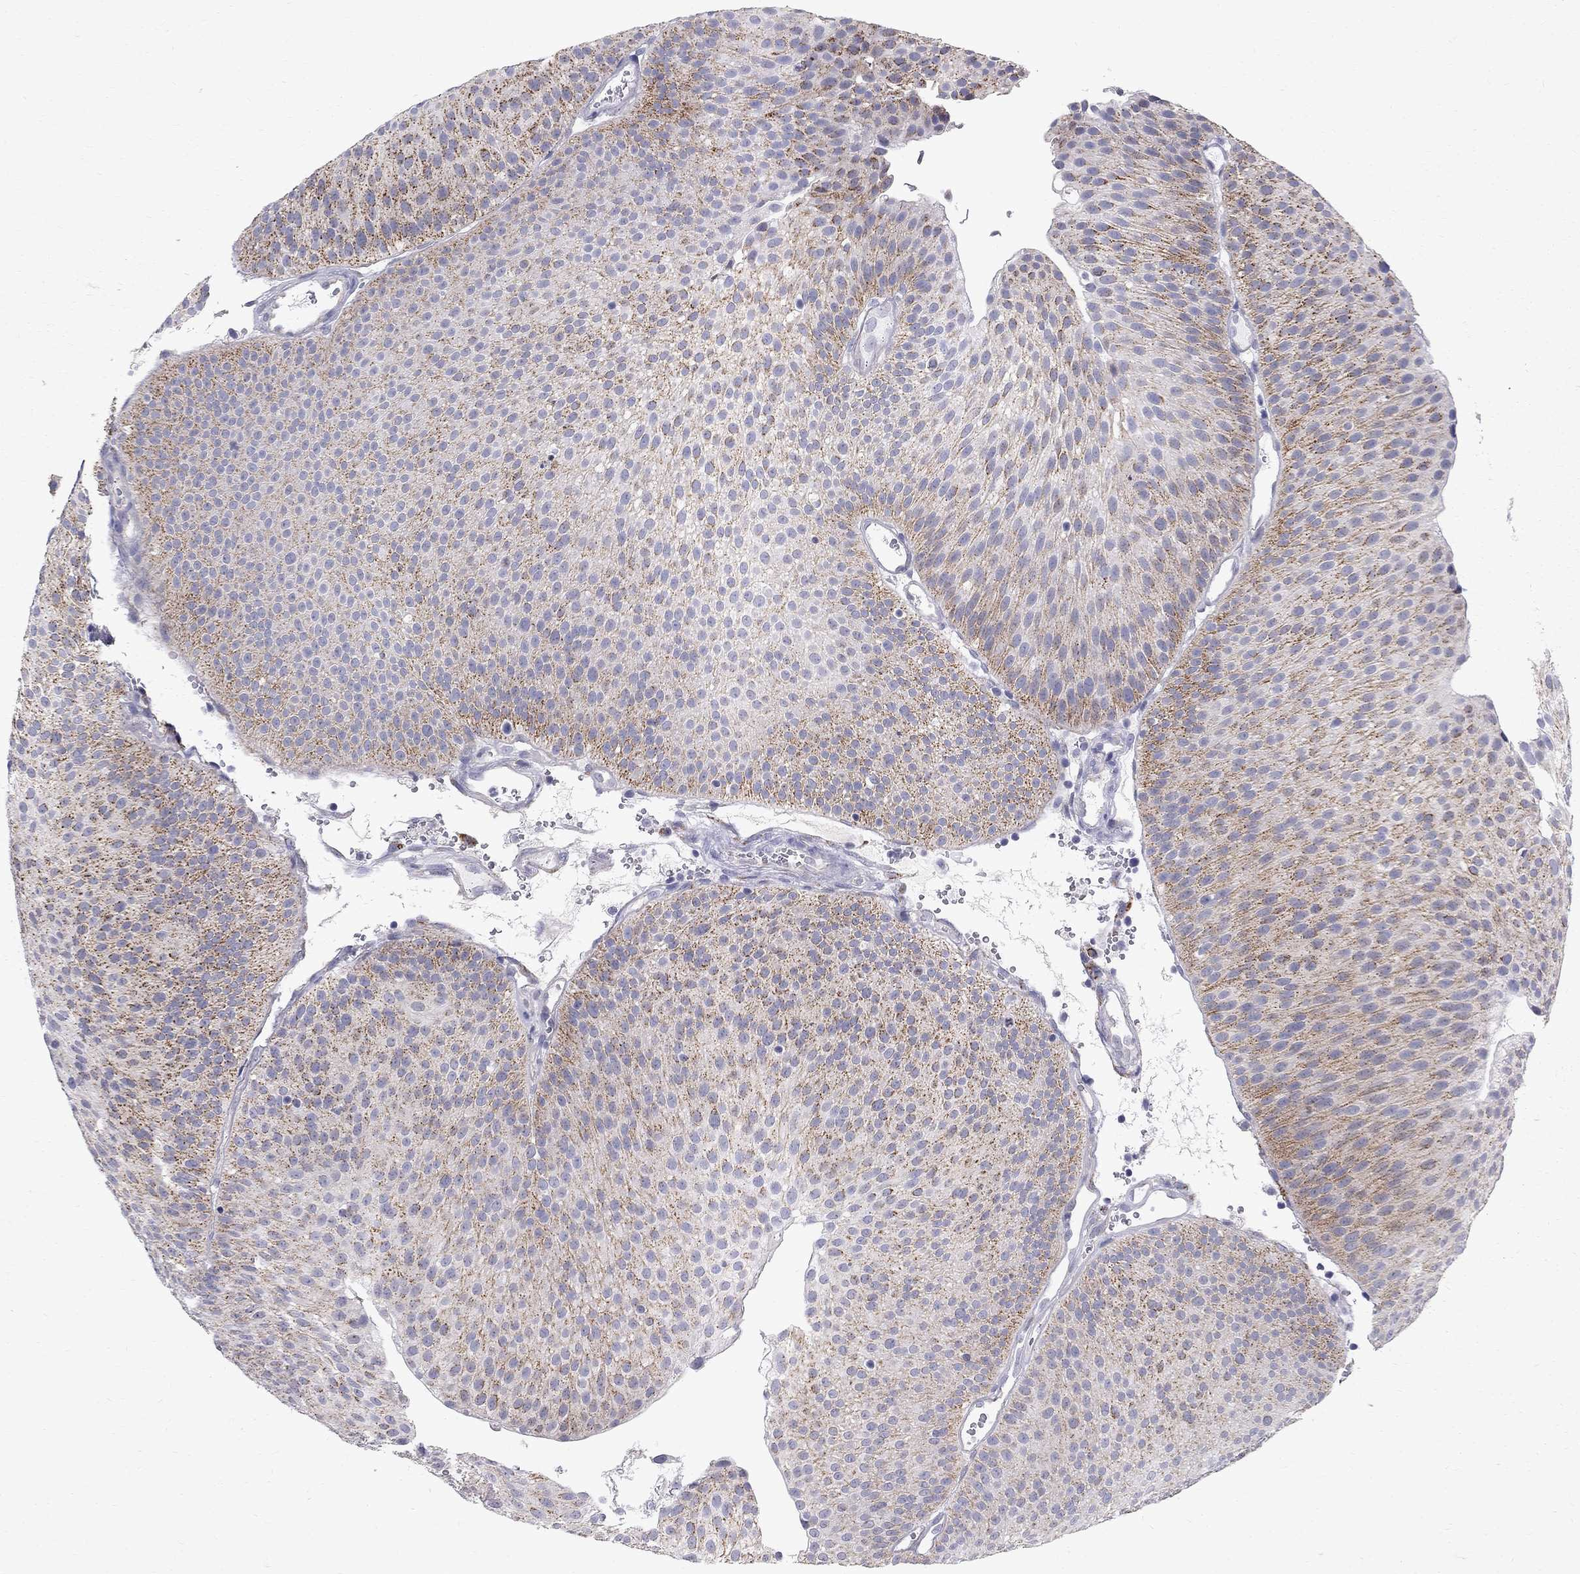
{"staining": {"intensity": "moderate", "quantity": "25%-75%", "location": "cytoplasmic/membranous"}, "tissue": "urothelial cancer", "cell_type": "Tumor cells", "image_type": "cancer", "snomed": [{"axis": "morphology", "description": "Urothelial carcinoma, Low grade"}, {"axis": "topography", "description": "Urinary bladder"}], "caption": "Urothelial cancer was stained to show a protein in brown. There is medium levels of moderate cytoplasmic/membranous positivity in about 25%-75% of tumor cells. The protein is stained brown, and the nuclei are stained in blue (DAB IHC with brightfield microscopy, high magnification).", "gene": "CLIC6", "patient": {"sex": "male", "age": 65}}